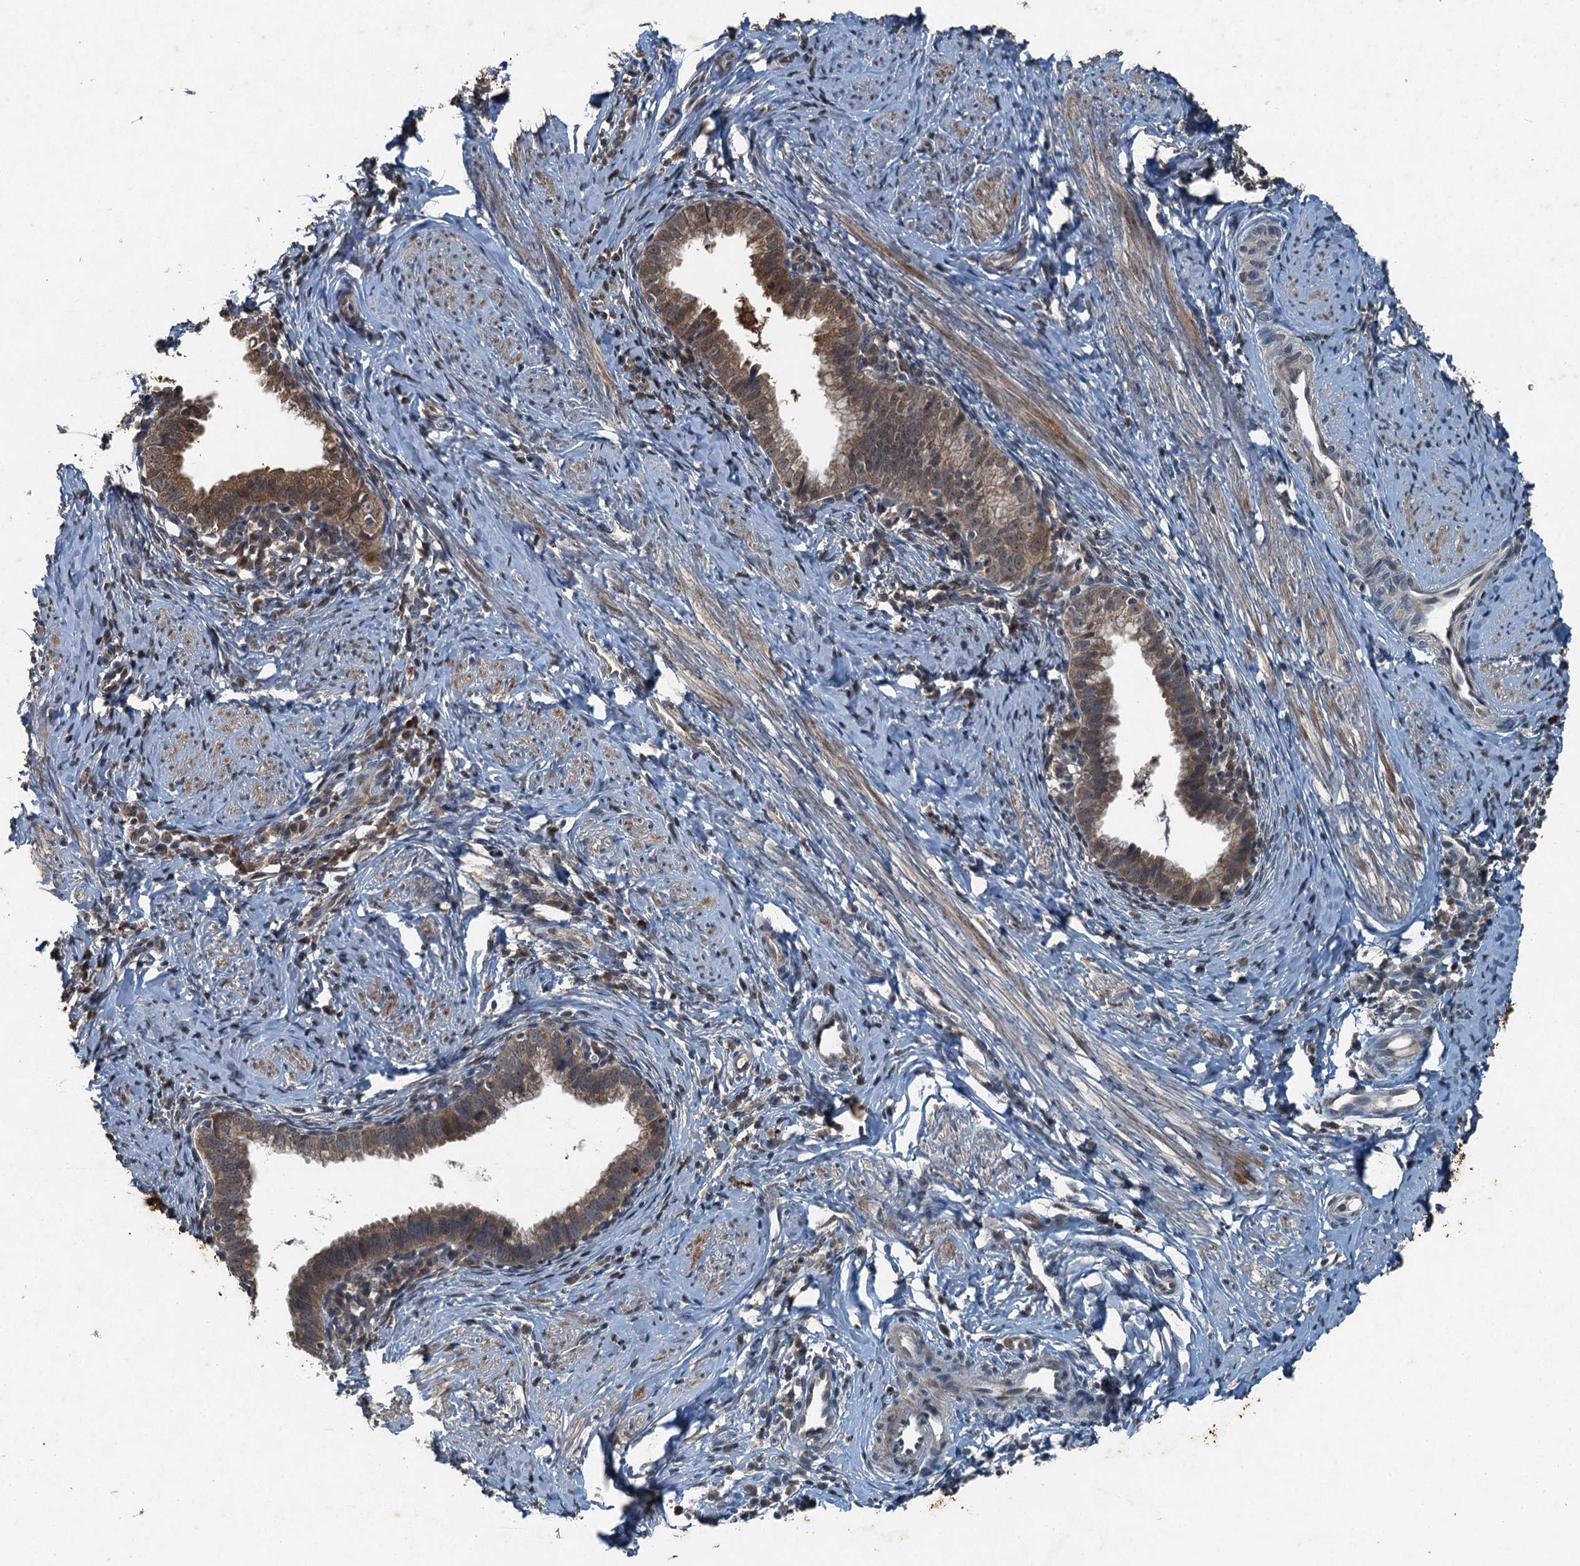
{"staining": {"intensity": "weak", "quantity": ">75%", "location": "cytoplasmic/membranous"}, "tissue": "cervical cancer", "cell_type": "Tumor cells", "image_type": "cancer", "snomed": [{"axis": "morphology", "description": "Adenocarcinoma, NOS"}, {"axis": "topography", "description": "Cervix"}], "caption": "Cervical adenocarcinoma tissue shows weak cytoplasmic/membranous expression in approximately >75% of tumor cells", "gene": "TCTN1", "patient": {"sex": "female", "age": 36}}